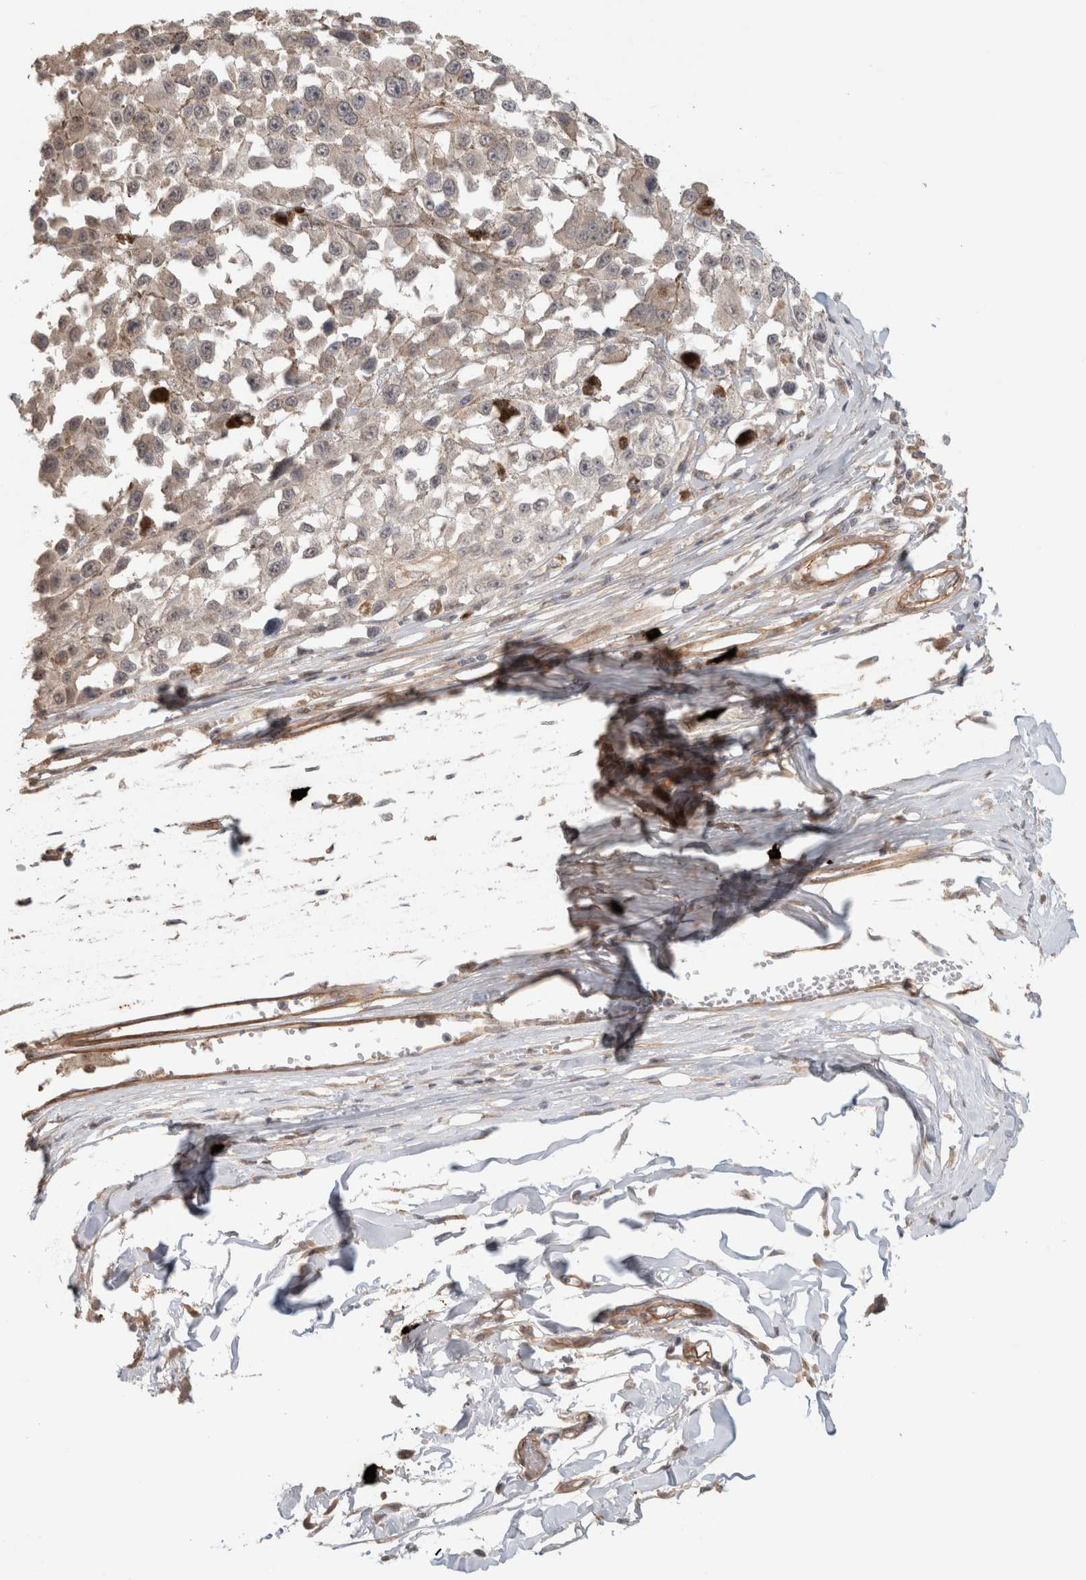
{"staining": {"intensity": "negative", "quantity": "none", "location": "none"}, "tissue": "melanoma", "cell_type": "Tumor cells", "image_type": "cancer", "snomed": [{"axis": "morphology", "description": "Malignant melanoma, Metastatic site"}, {"axis": "topography", "description": "Lymph node"}], "caption": "Malignant melanoma (metastatic site) was stained to show a protein in brown. There is no significant staining in tumor cells.", "gene": "HSPG2", "patient": {"sex": "male", "age": 59}}